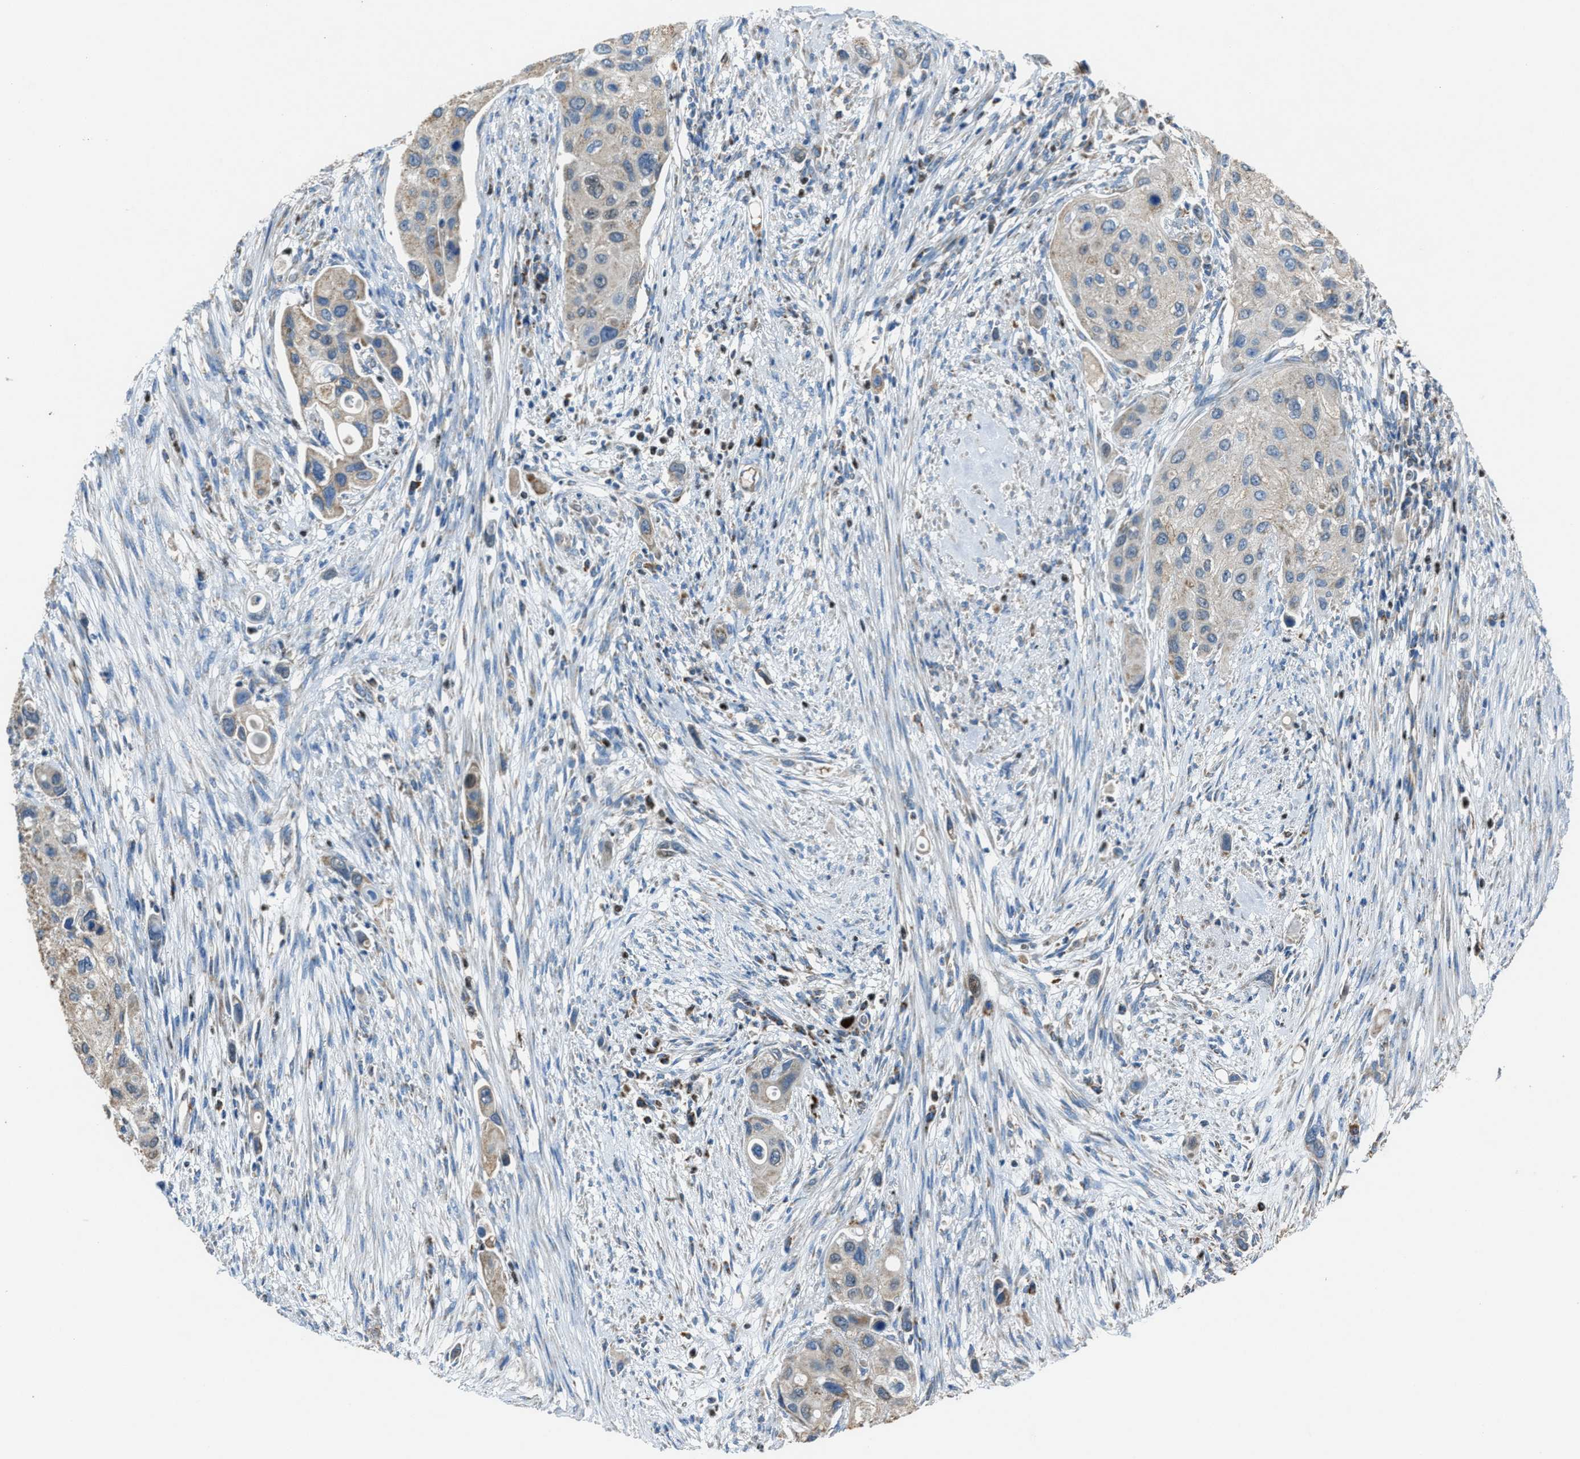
{"staining": {"intensity": "weak", "quantity": ">75%", "location": "cytoplasmic/membranous"}, "tissue": "urothelial cancer", "cell_type": "Tumor cells", "image_type": "cancer", "snomed": [{"axis": "morphology", "description": "Urothelial carcinoma, High grade"}, {"axis": "topography", "description": "Urinary bladder"}], "caption": "A histopathology image showing weak cytoplasmic/membranous expression in about >75% of tumor cells in urothelial carcinoma (high-grade), as visualized by brown immunohistochemical staining.", "gene": "SLC25A11", "patient": {"sex": "female", "age": 56}}